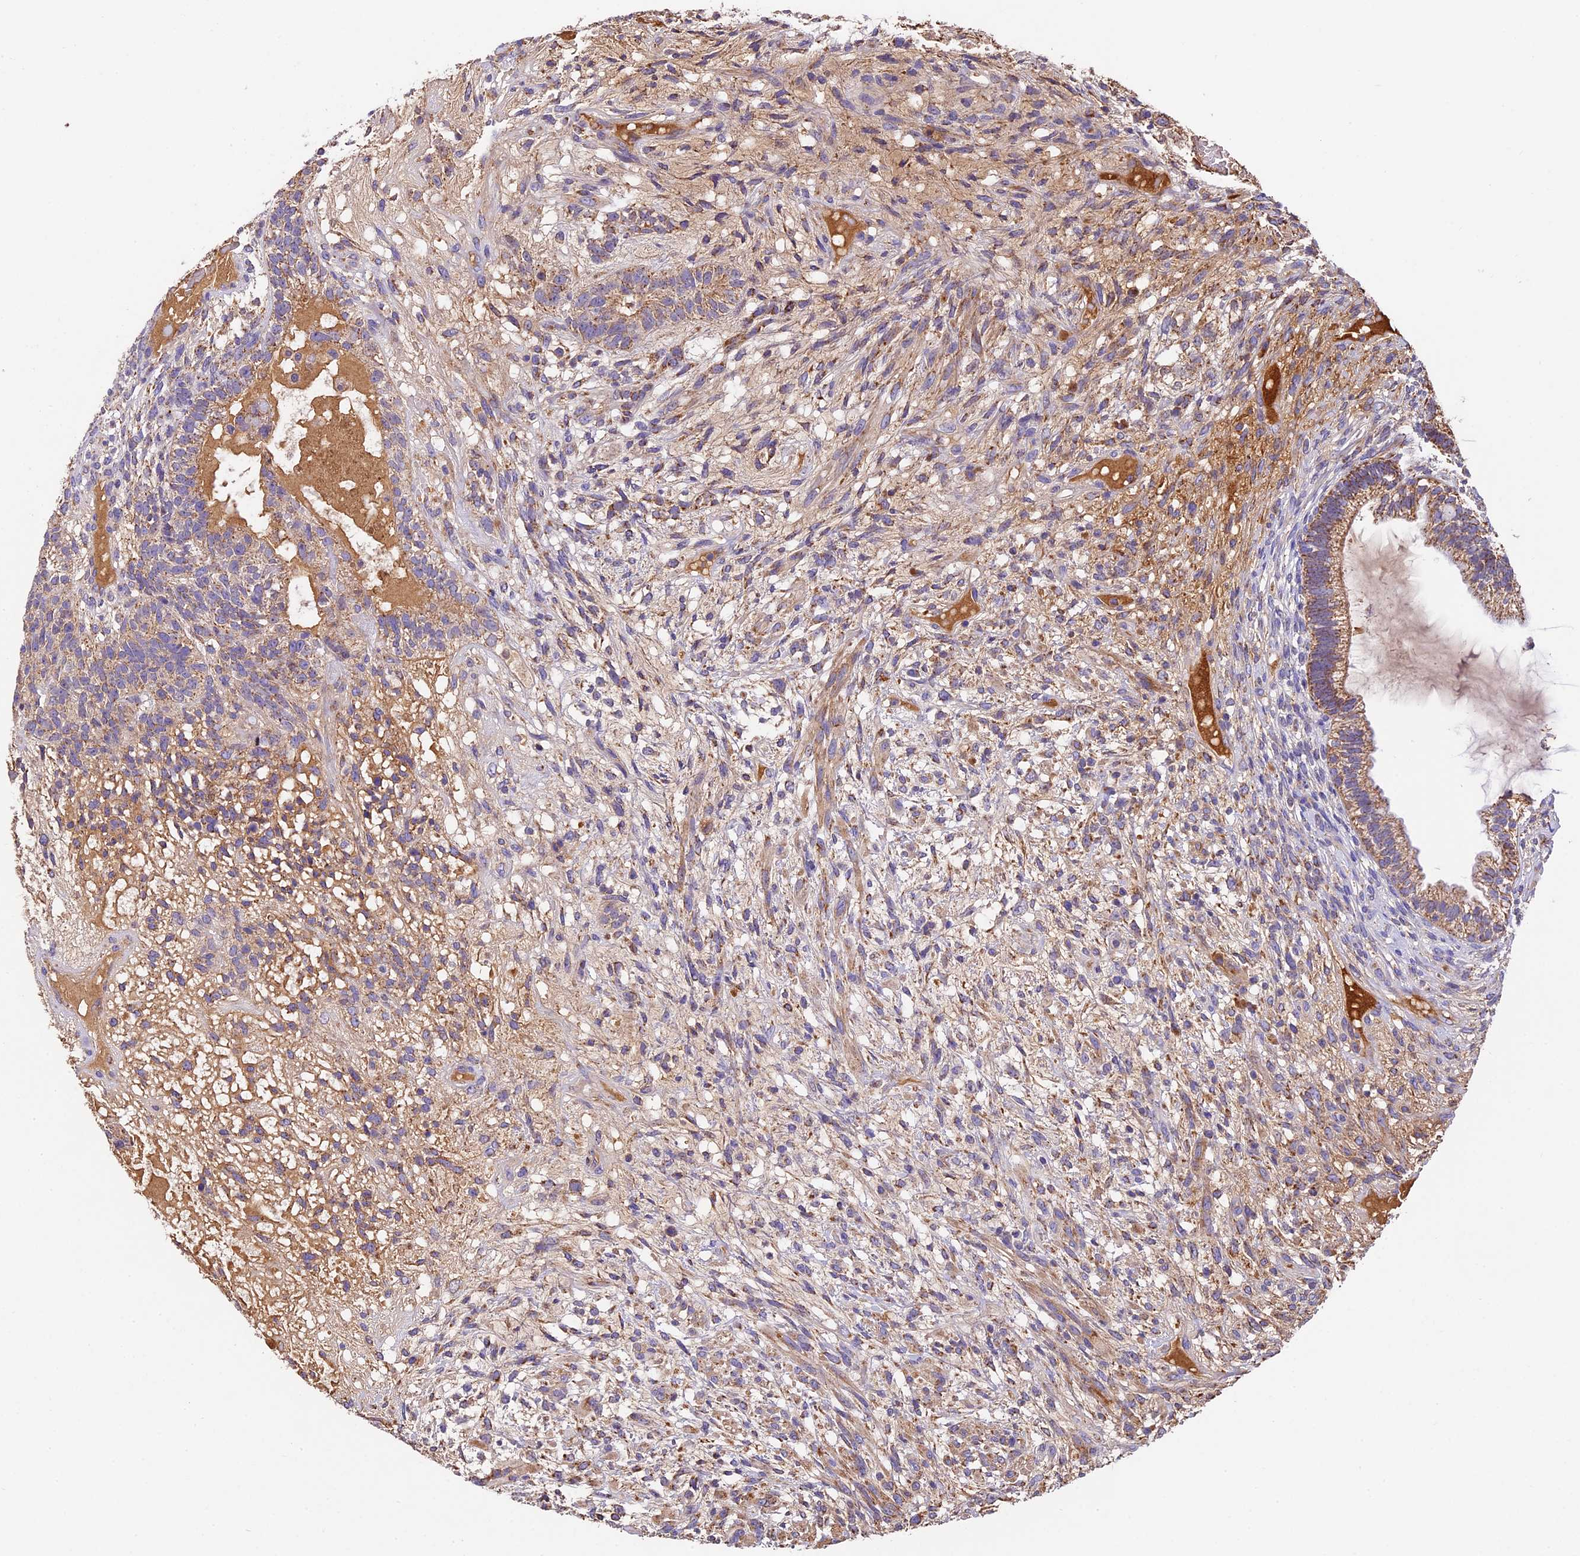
{"staining": {"intensity": "moderate", "quantity": ">75%", "location": "cytoplasmic/membranous"}, "tissue": "testis cancer", "cell_type": "Tumor cells", "image_type": "cancer", "snomed": [{"axis": "morphology", "description": "Seminoma, NOS"}, {"axis": "morphology", "description": "Carcinoma, Embryonal, NOS"}, {"axis": "topography", "description": "Testis"}], "caption": "An image of human embryonal carcinoma (testis) stained for a protein displays moderate cytoplasmic/membranous brown staining in tumor cells. (brown staining indicates protein expression, while blue staining denotes nuclei).", "gene": "OCEL1", "patient": {"sex": "male", "age": 28}}